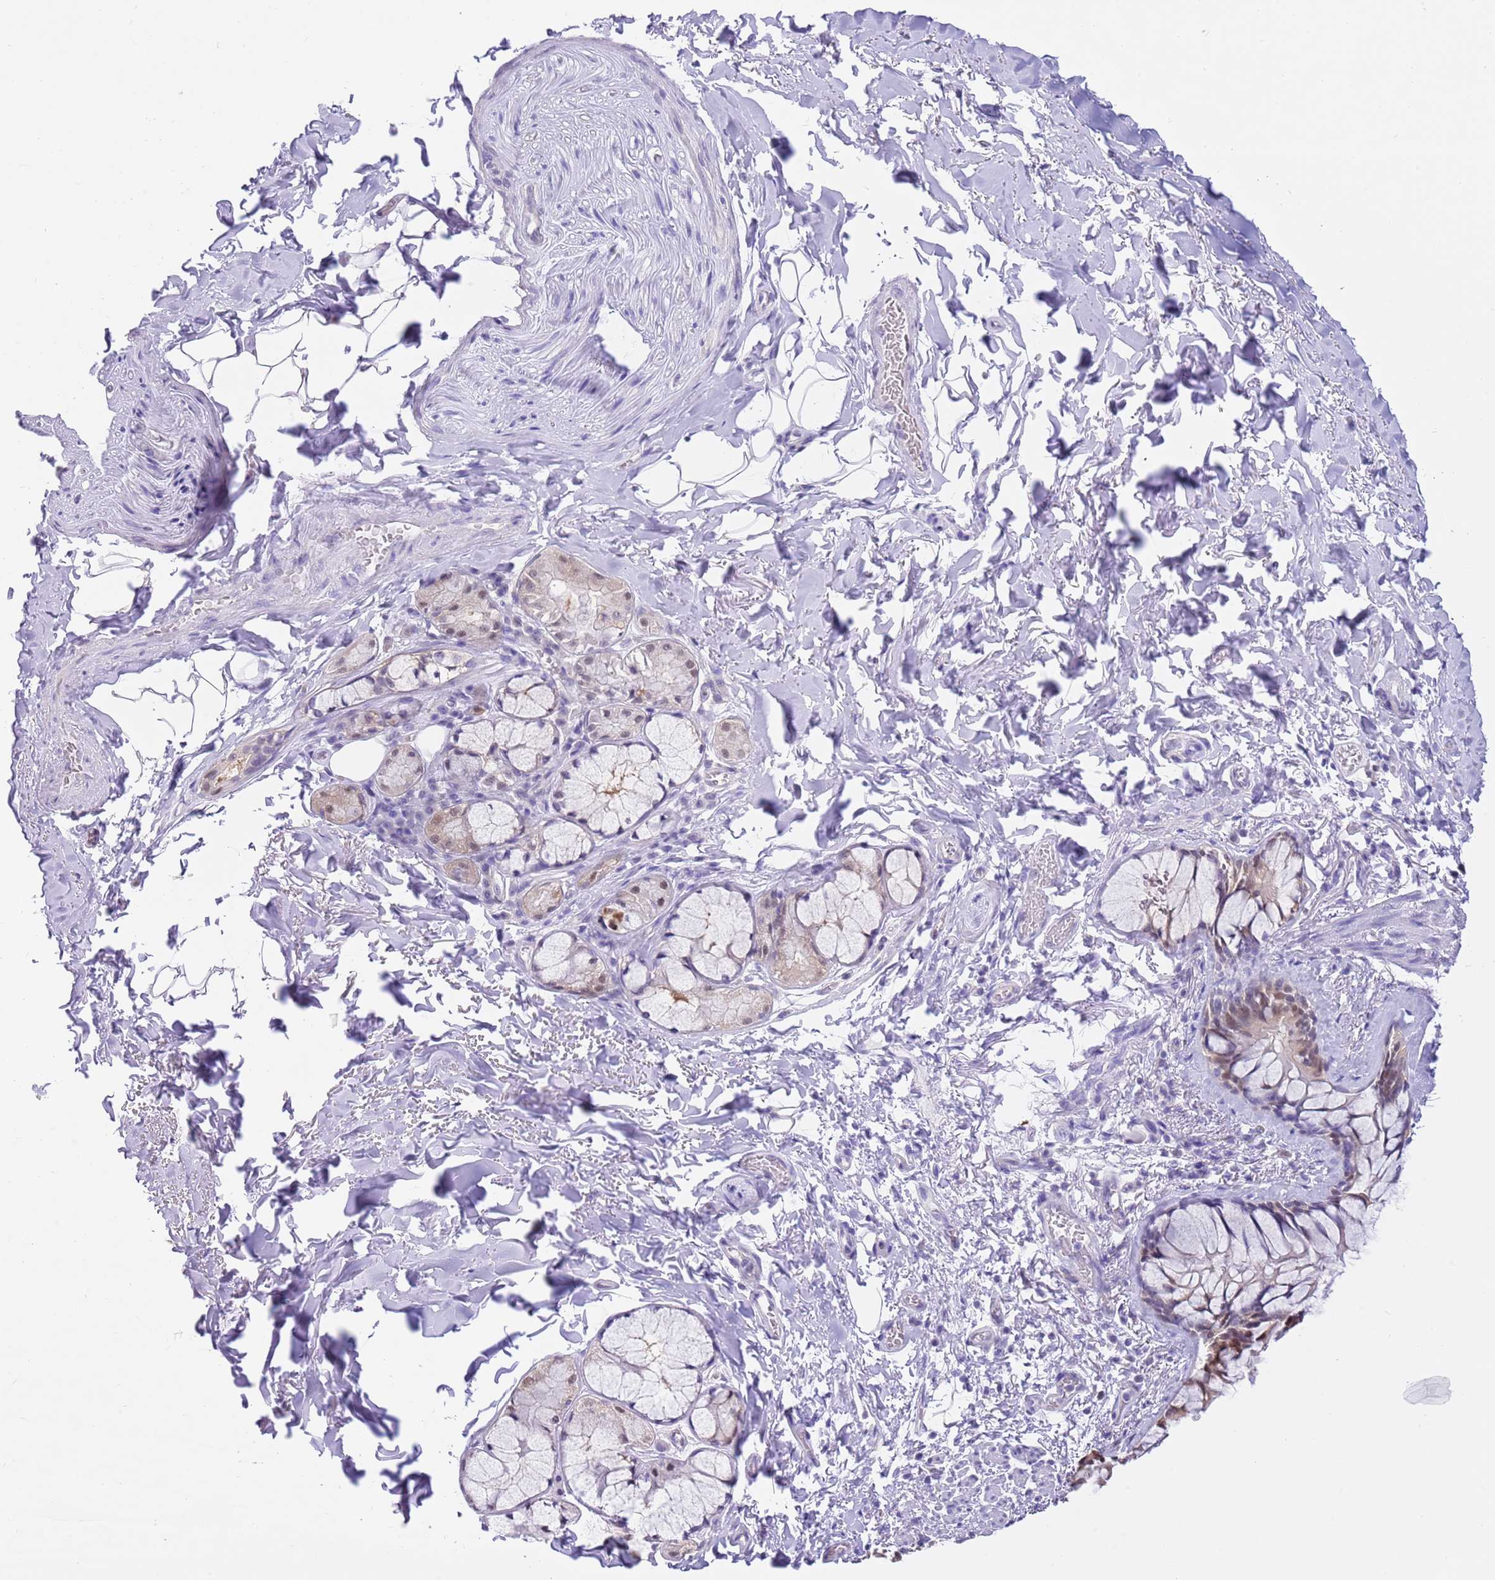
{"staining": {"intensity": "weak", "quantity": "25%-75%", "location": "nuclear"}, "tissue": "bronchus", "cell_type": "Respiratory epithelial cells", "image_type": "normal", "snomed": [{"axis": "morphology", "description": "Normal tissue, NOS"}, {"axis": "topography", "description": "Cartilage tissue"}], "caption": "Bronchus was stained to show a protein in brown. There is low levels of weak nuclear expression in approximately 25%-75% of respiratory epithelial cells. The staining was performed using DAB to visualize the protein expression in brown, while the nuclei were stained in blue with hematoxylin (Magnification: 20x).", "gene": "DDI2", "patient": {"sex": "male", "age": 63}}